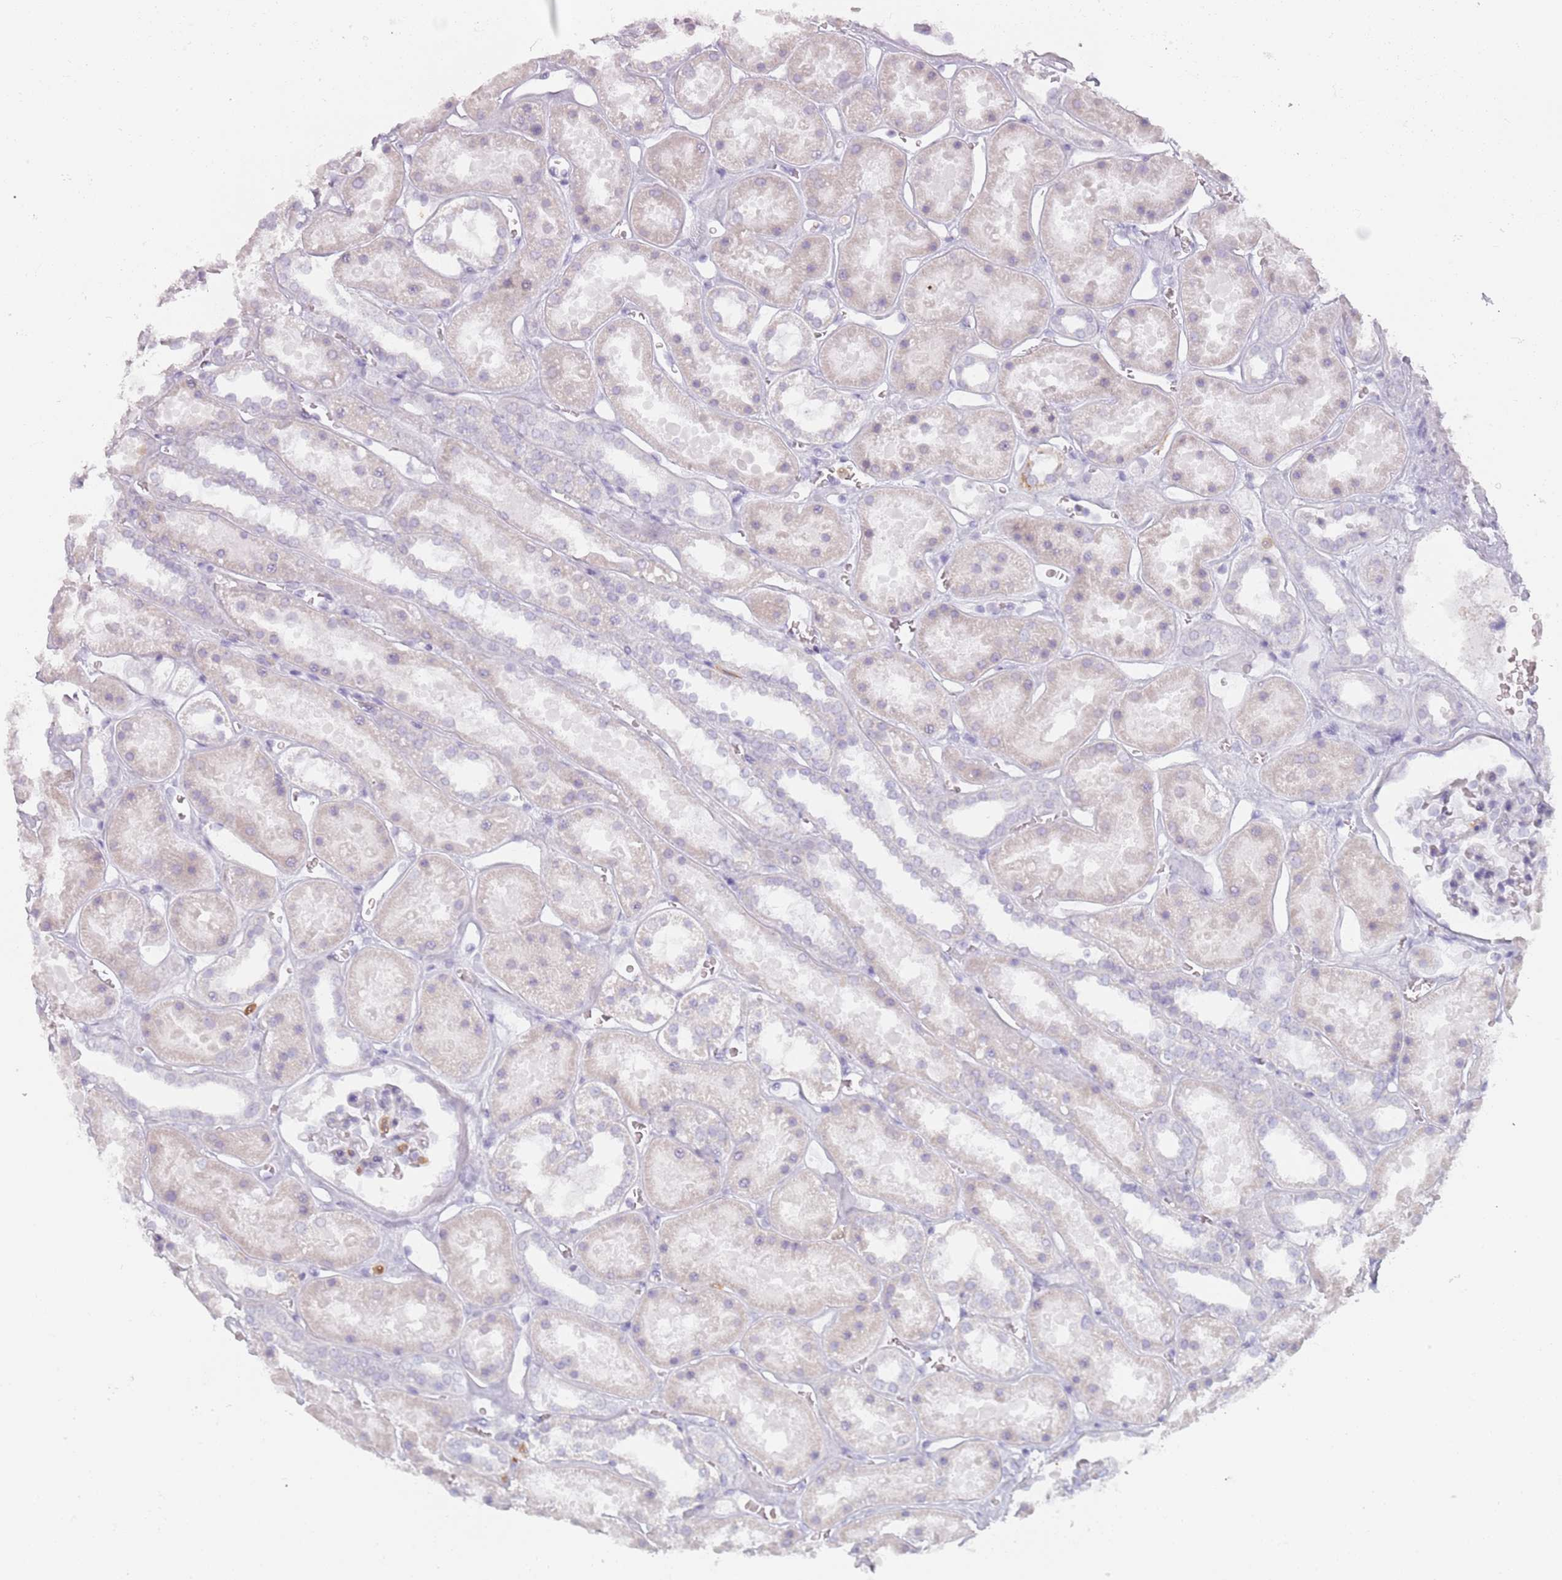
{"staining": {"intensity": "negative", "quantity": "none", "location": "none"}, "tissue": "kidney", "cell_type": "Cells in glomeruli", "image_type": "normal", "snomed": [{"axis": "morphology", "description": "Normal tissue, NOS"}, {"axis": "topography", "description": "Kidney"}], "caption": "DAB immunohistochemical staining of benign kidney demonstrates no significant expression in cells in glomeruli.", "gene": "ZNF584", "patient": {"sex": "female", "age": 41}}